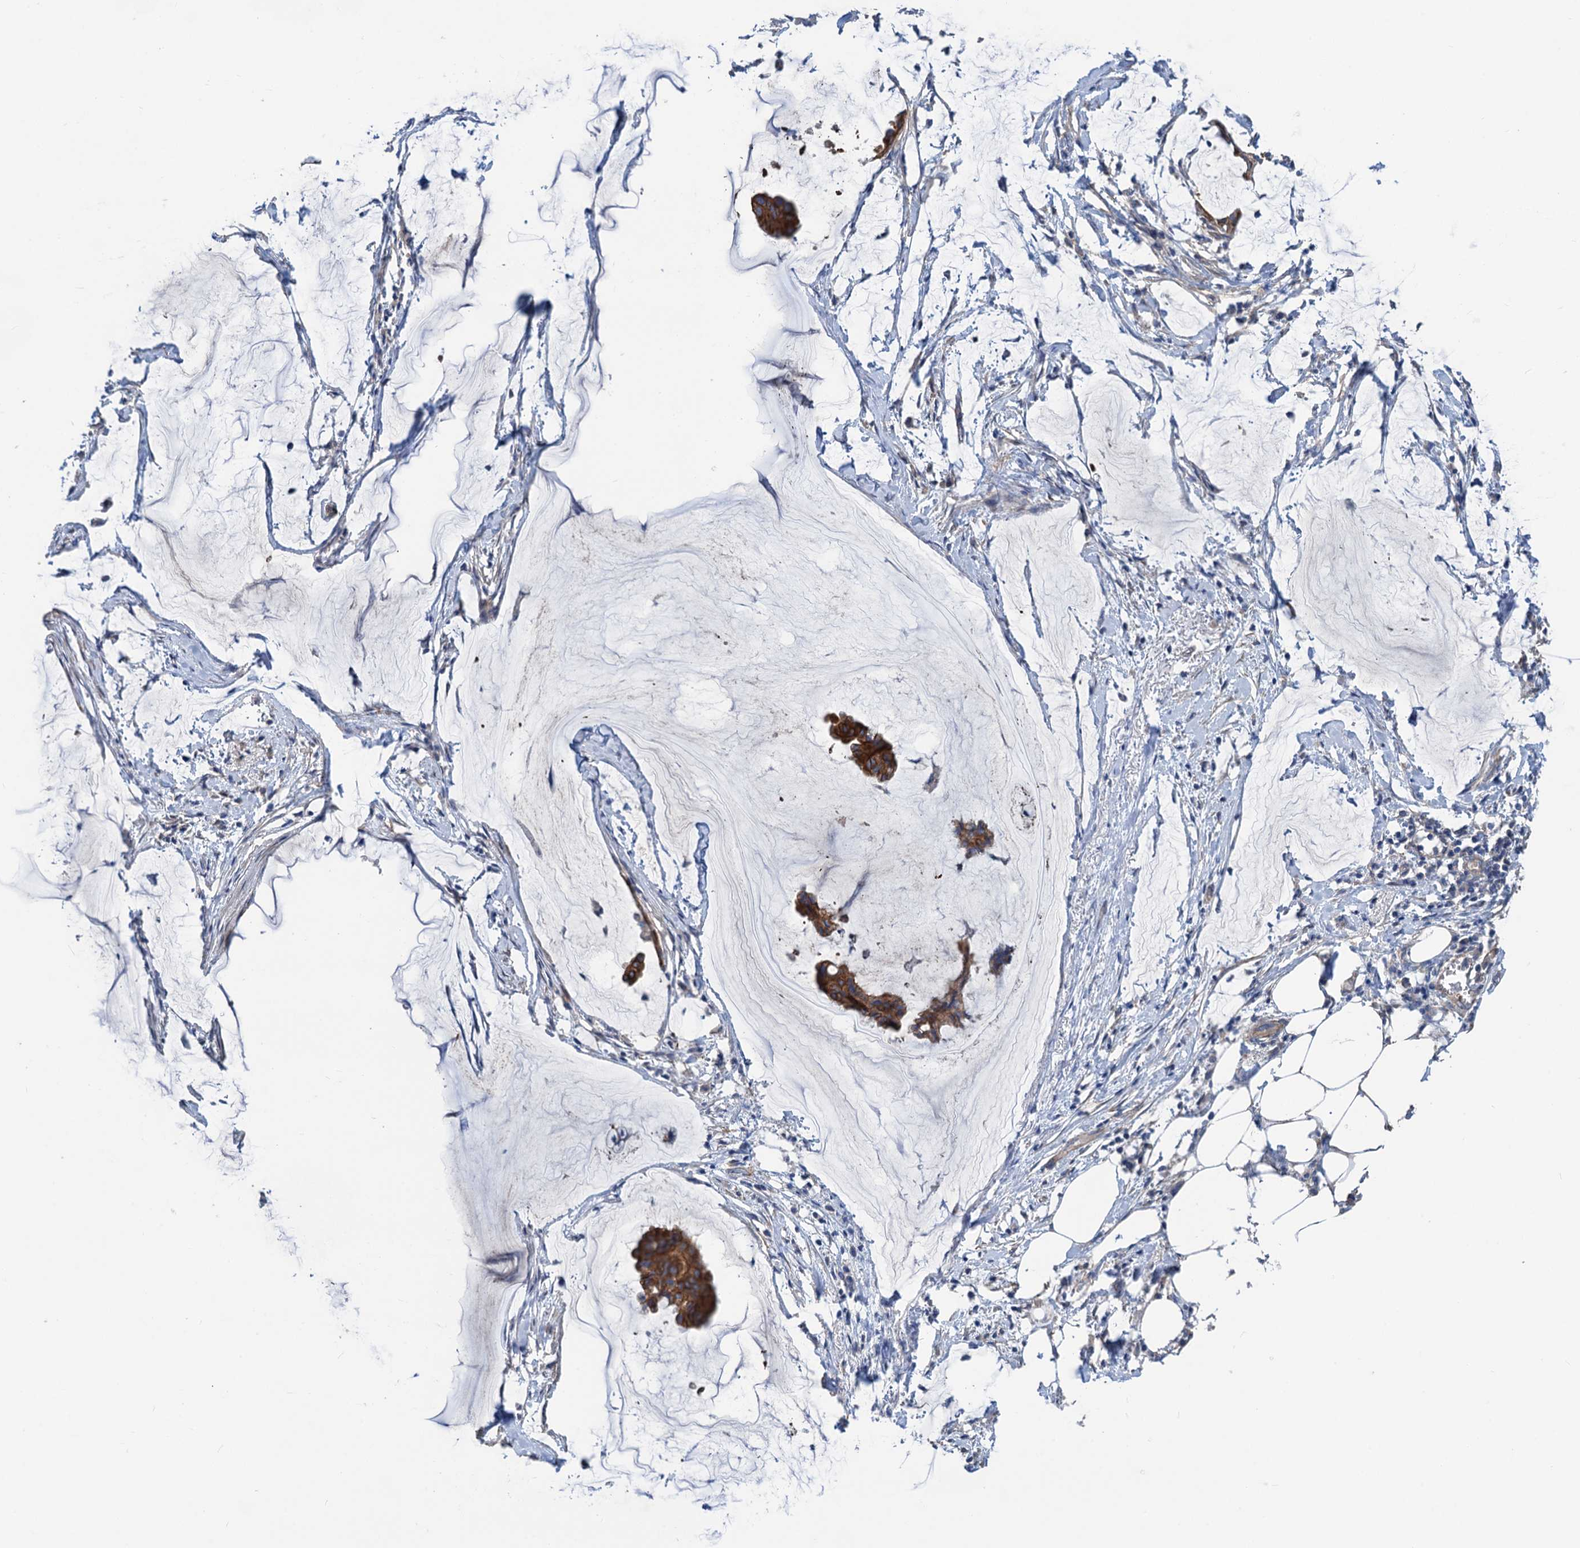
{"staining": {"intensity": "moderate", "quantity": ">75%", "location": "cytoplasmic/membranous"}, "tissue": "ovarian cancer", "cell_type": "Tumor cells", "image_type": "cancer", "snomed": [{"axis": "morphology", "description": "Cystadenocarcinoma, mucinous, NOS"}, {"axis": "topography", "description": "Ovary"}], "caption": "DAB (3,3'-diaminobenzidine) immunohistochemical staining of human mucinous cystadenocarcinoma (ovarian) demonstrates moderate cytoplasmic/membranous protein expression in approximately >75% of tumor cells.", "gene": "SMCO3", "patient": {"sex": "female", "age": 73}}